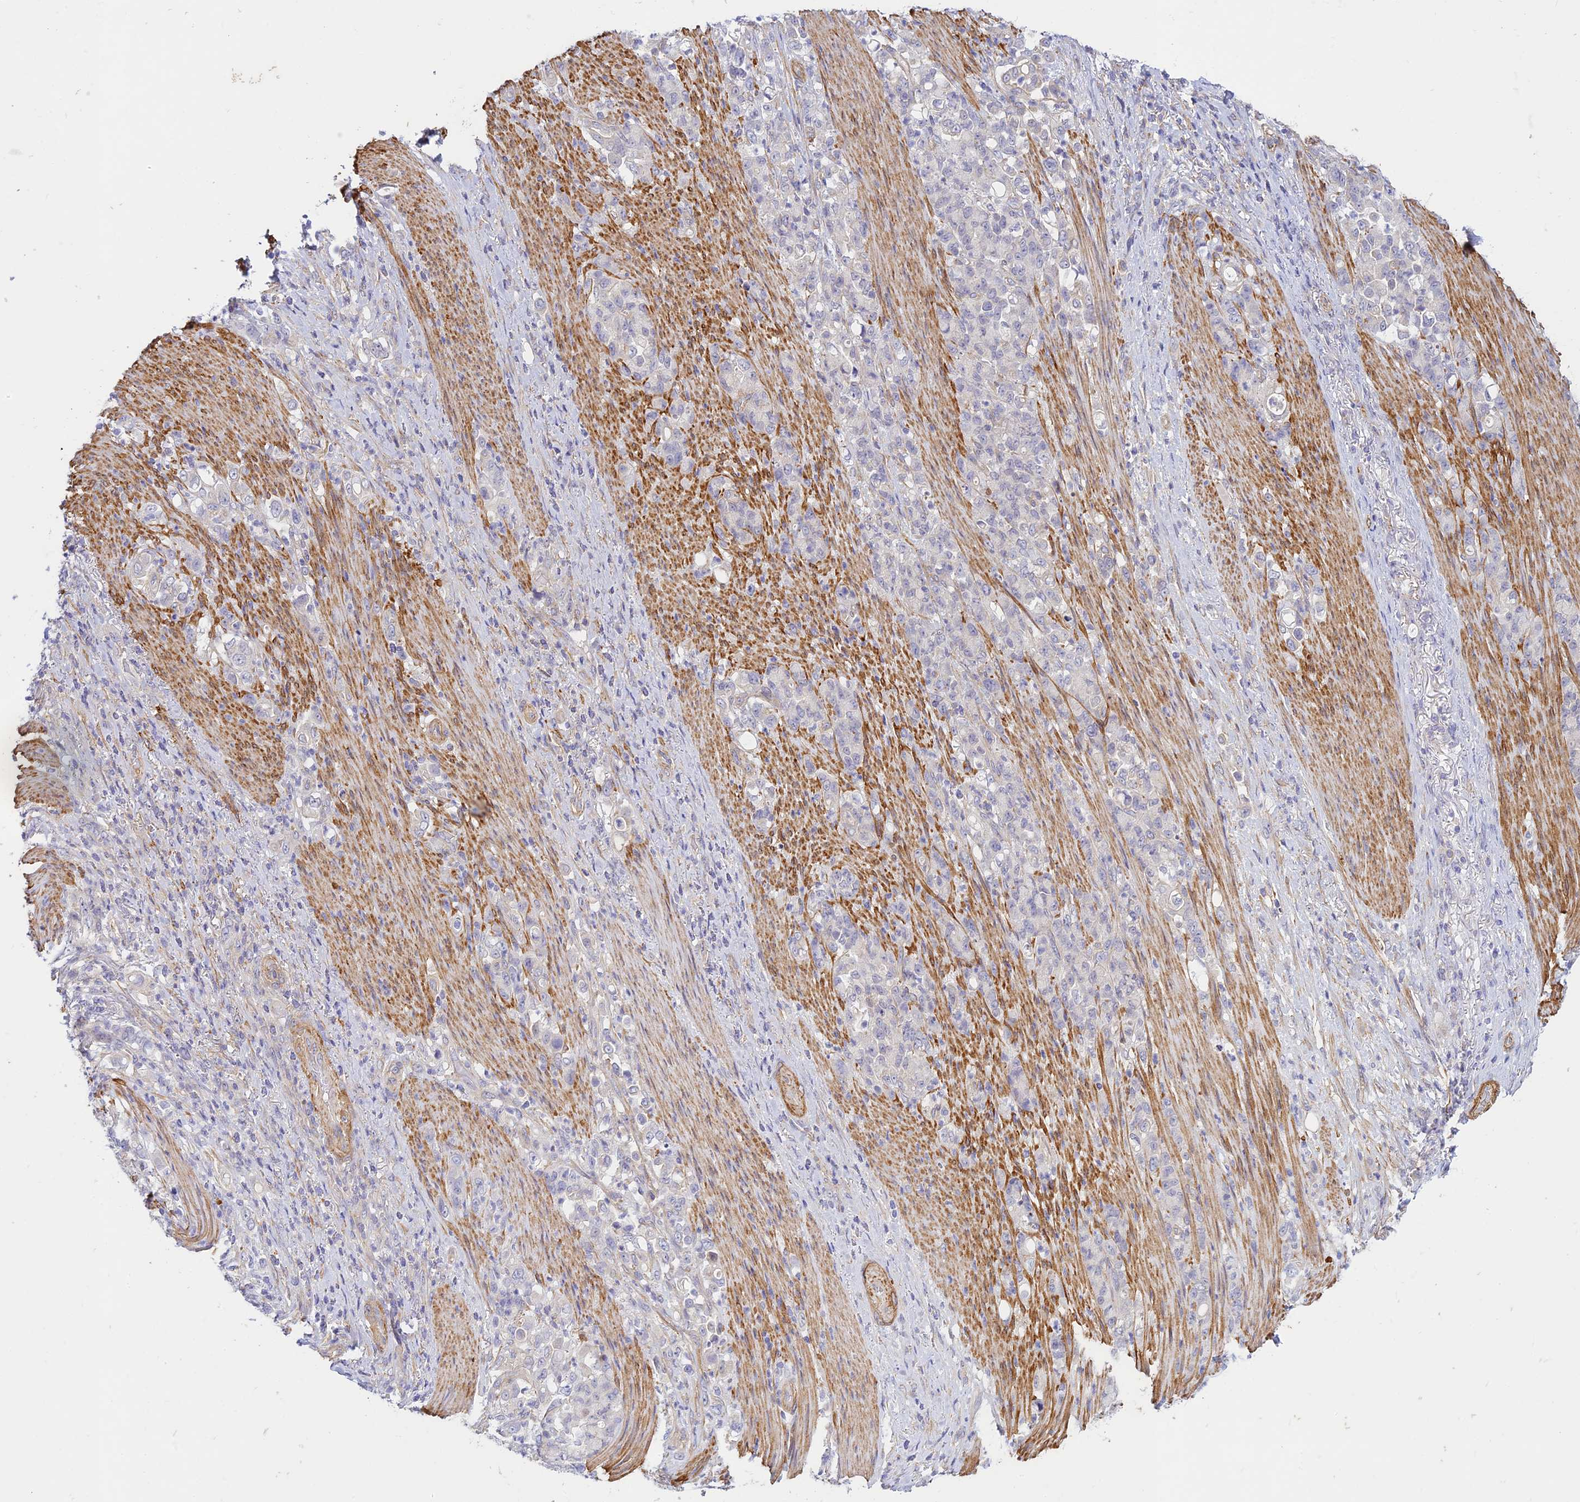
{"staining": {"intensity": "negative", "quantity": "none", "location": "none"}, "tissue": "stomach cancer", "cell_type": "Tumor cells", "image_type": "cancer", "snomed": [{"axis": "morphology", "description": "Normal tissue, NOS"}, {"axis": "morphology", "description": "Adenocarcinoma, NOS"}, {"axis": "topography", "description": "Stomach"}], "caption": "IHC histopathology image of human stomach cancer stained for a protein (brown), which reveals no expression in tumor cells. The staining was performed using DAB (3,3'-diaminobenzidine) to visualize the protein expression in brown, while the nuclei were stained in blue with hematoxylin (Magnification: 20x).", "gene": "FBXW4", "patient": {"sex": "female", "age": 79}}